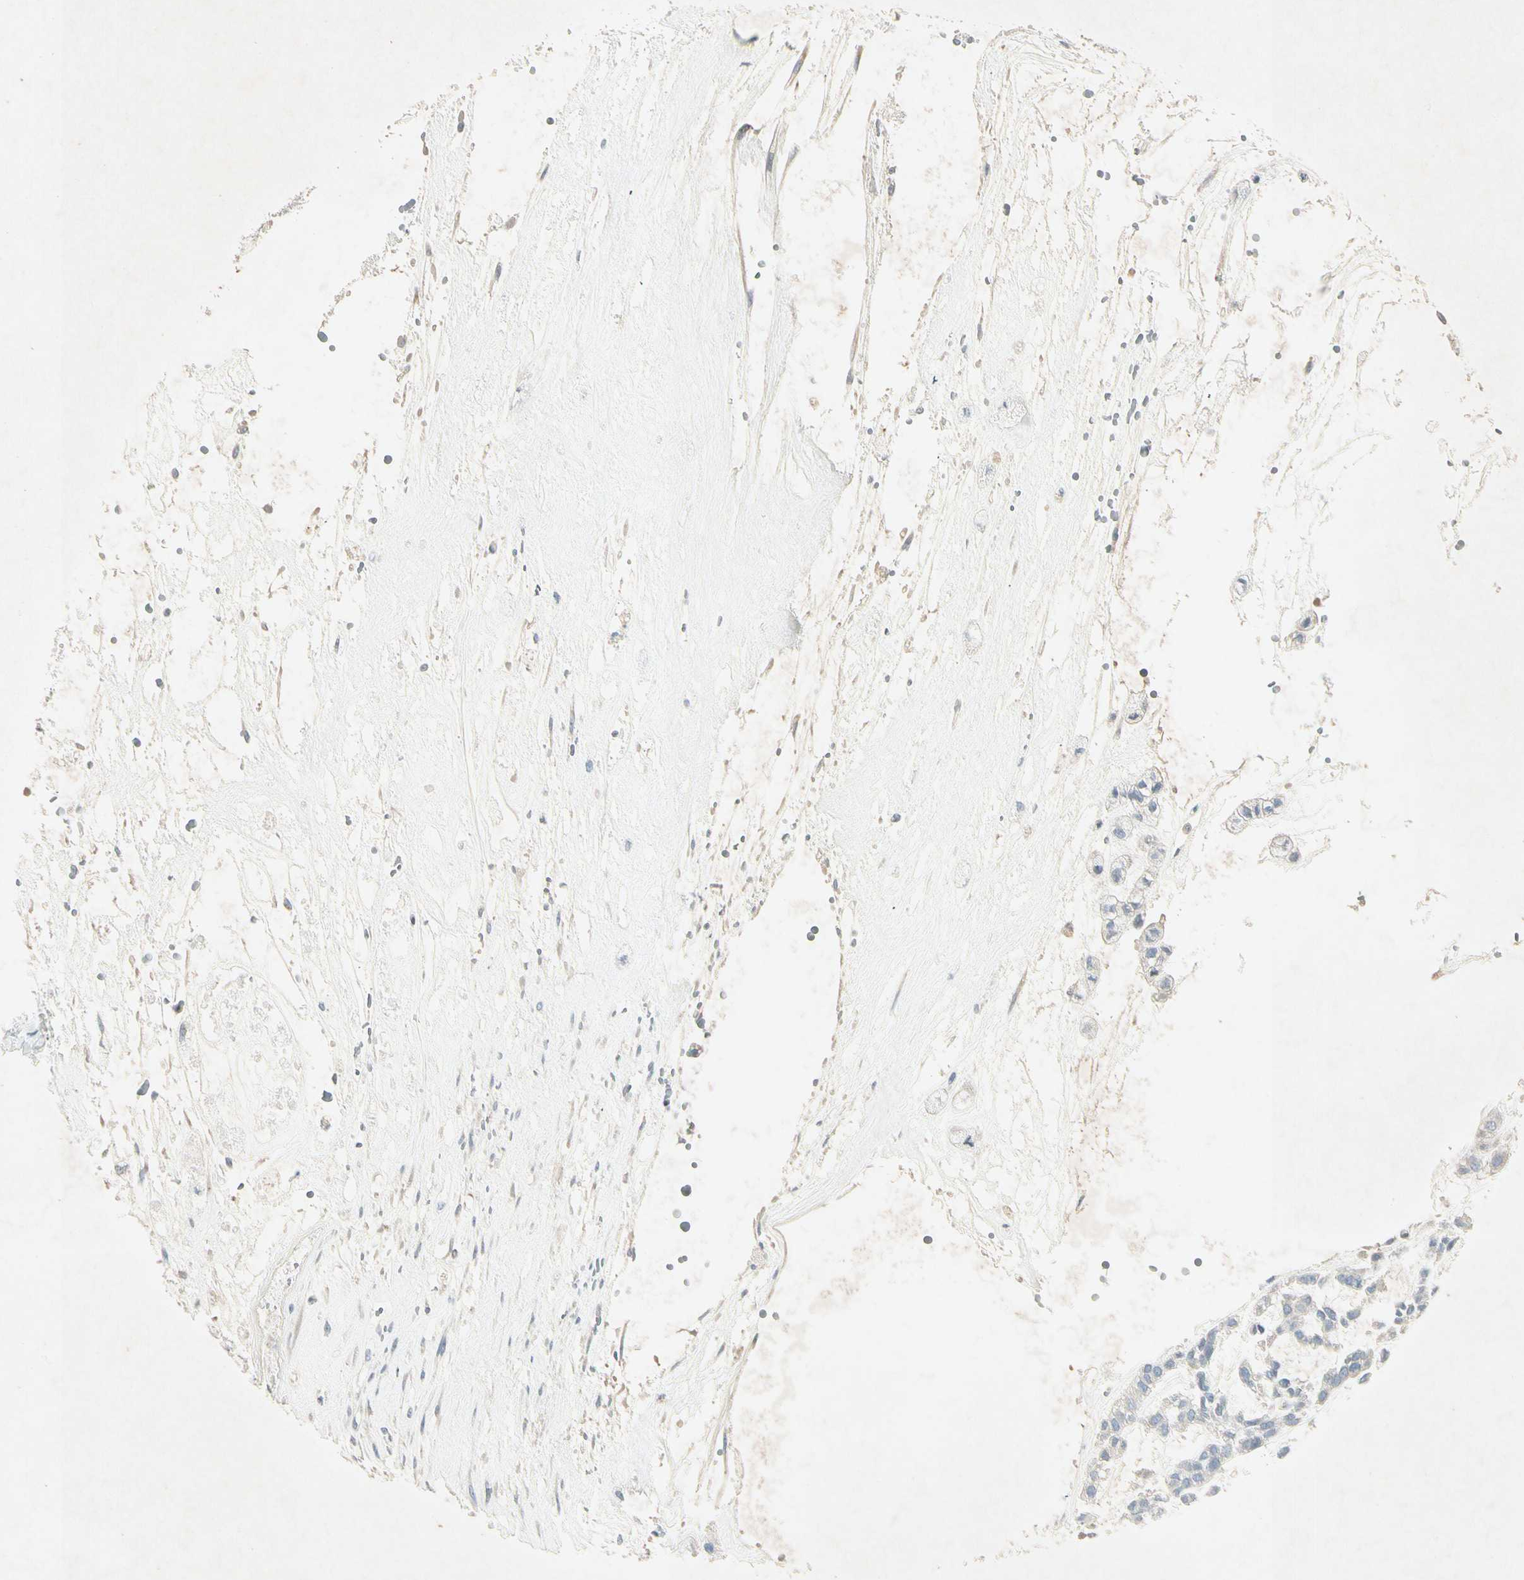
{"staining": {"intensity": "negative", "quantity": "none", "location": "none"}, "tissue": "head and neck cancer", "cell_type": "Tumor cells", "image_type": "cancer", "snomed": [{"axis": "morphology", "description": "Adenocarcinoma, NOS"}, {"axis": "morphology", "description": "Adenoma, NOS"}, {"axis": "topography", "description": "Head-Neck"}], "caption": "Head and neck adenocarcinoma was stained to show a protein in brown. There is no significant staining in tumor cells.", "gene": "TEK", "patient": {"sex": "female", "age": 55}}